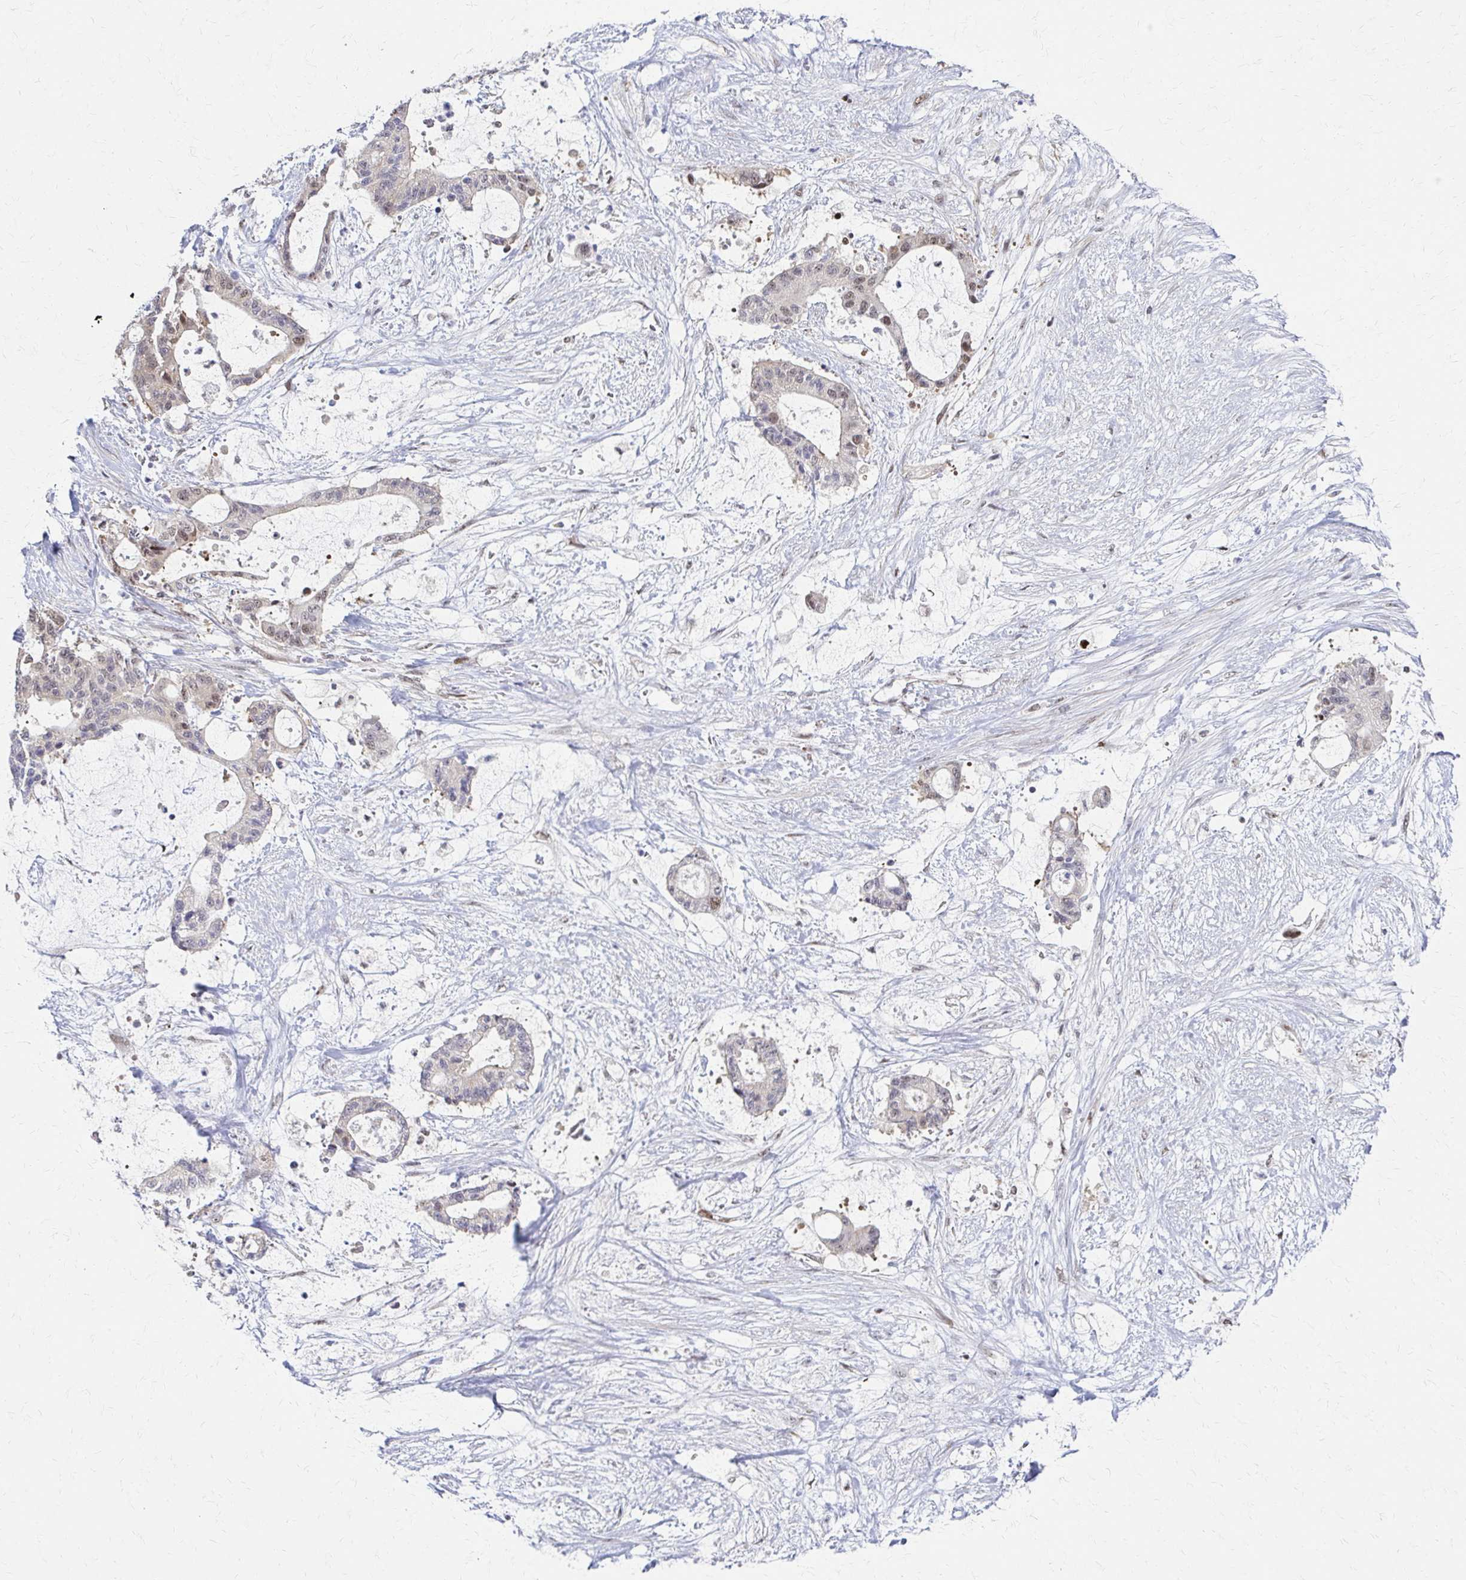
{"staining": {"intensity": "weak", "quantity": "25%-75%", "location": "nuclear"}, "tissue": "liver cancer", "cell_type": "Tumor cells", "image_type": "cancer", "snomed": [{"axis": "morphology", "description": "Normal tissue, NOS"}, {"axis": "morphology", "description": "Cholangiocarcinoma"}, {"axis": "topography", "description": "Liver"}, {"axis": "topography", "description": "Peripheral nerve tissue"}], "caption": "IHC of human liver cancer reveals low levels of weak nuclear positivity in about 25%-75% of tumor cells.", "gene": "PSMD7", "patient": {"sex": "female", "age": 73}}